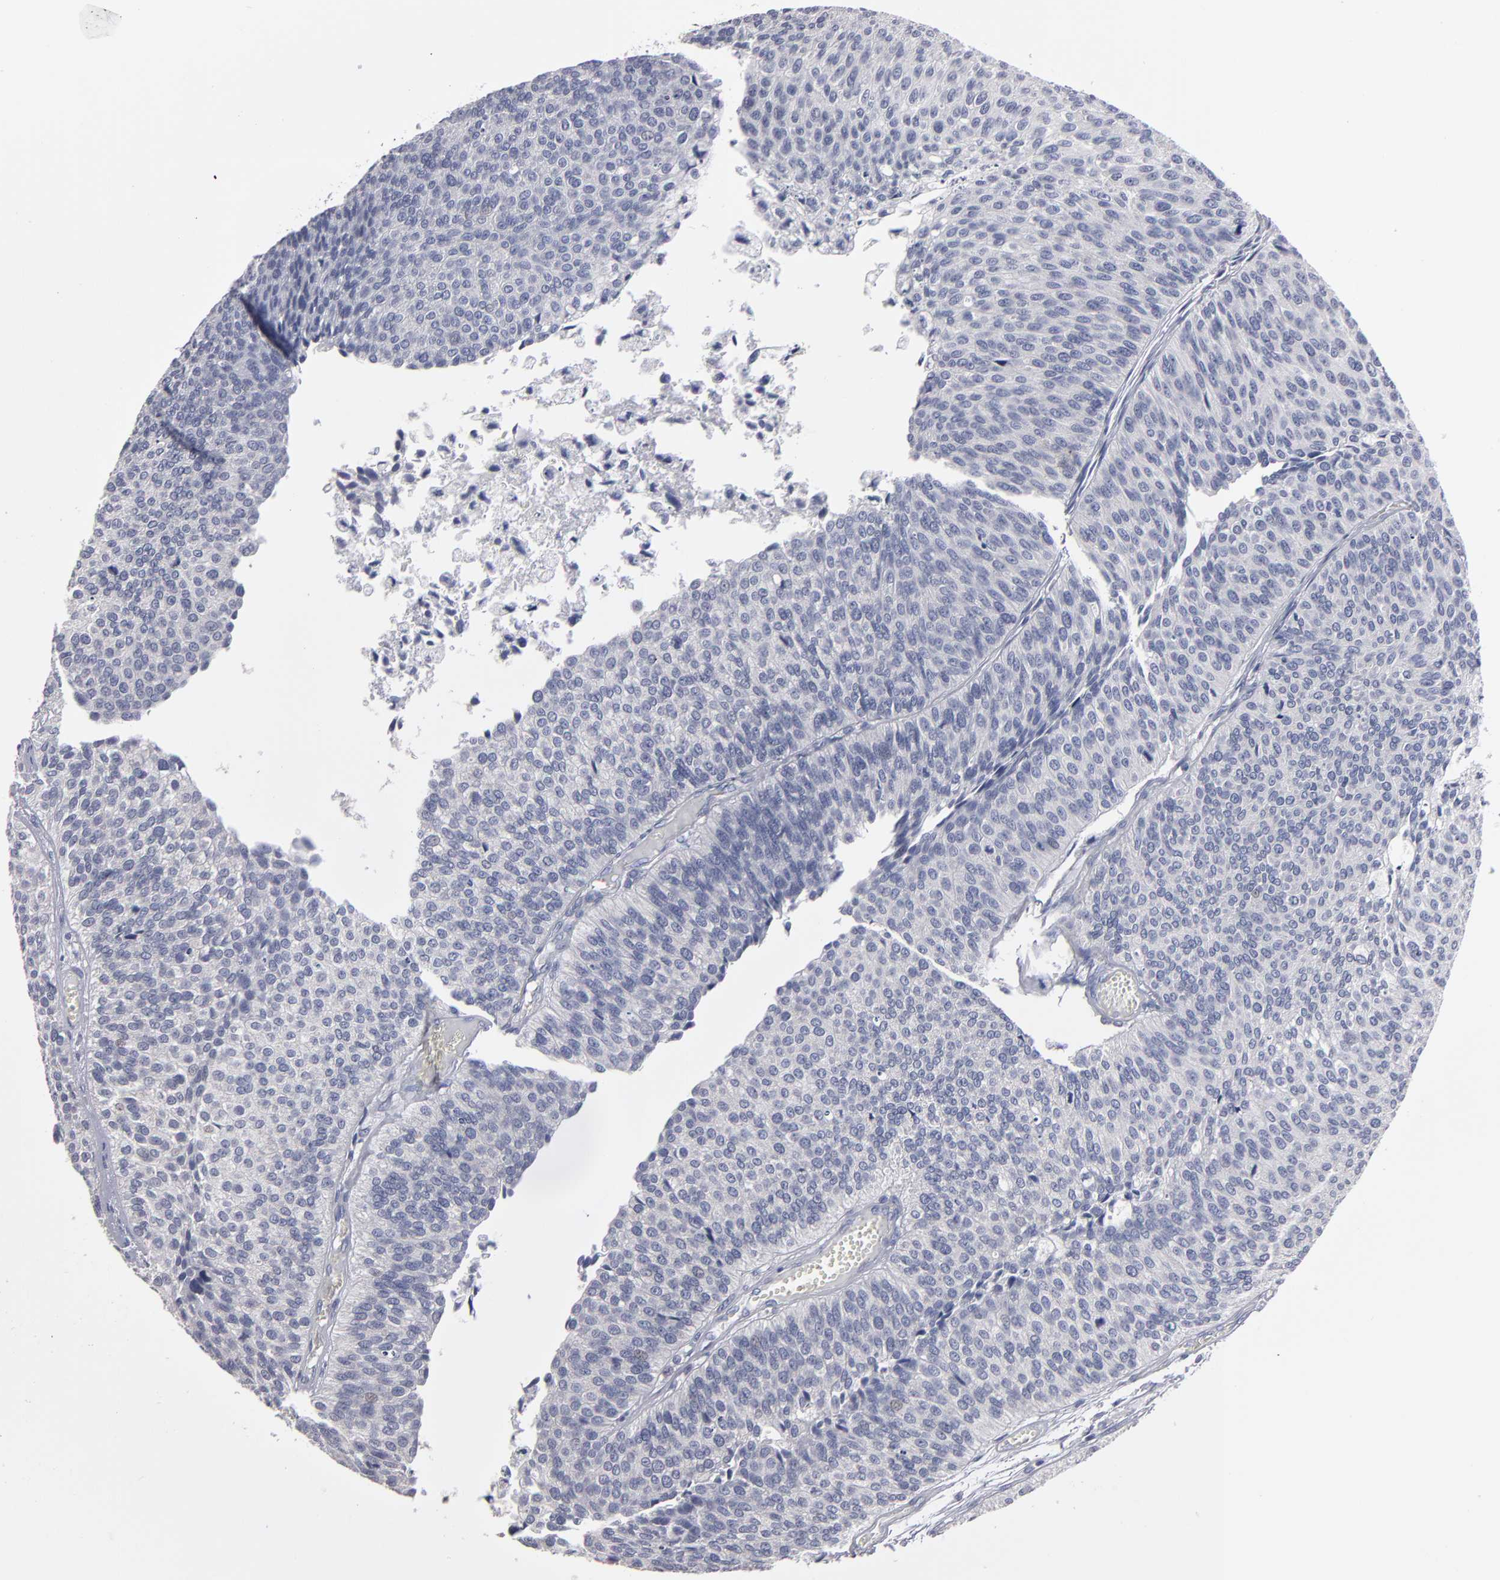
{"staining": {"intensity": "negative", "quantity": "none", "location": "none"}, "tissue": "urothelial cancer", "cell_type": "Tumor cells", "image_type": "cancer", "snomed": [{"axis": "morphology", "description": "Urothelial carcinoma, Low grade"}, {"axis": "topography", "description": "Urinary bladder"}], "caption": "There is no significant positivity in tumor cells of urothelial cancer. (IHC, brightfield microscopy, high magnification).", "gene": "CCDC80", "patient": {"sex": "male", "age": 84}}